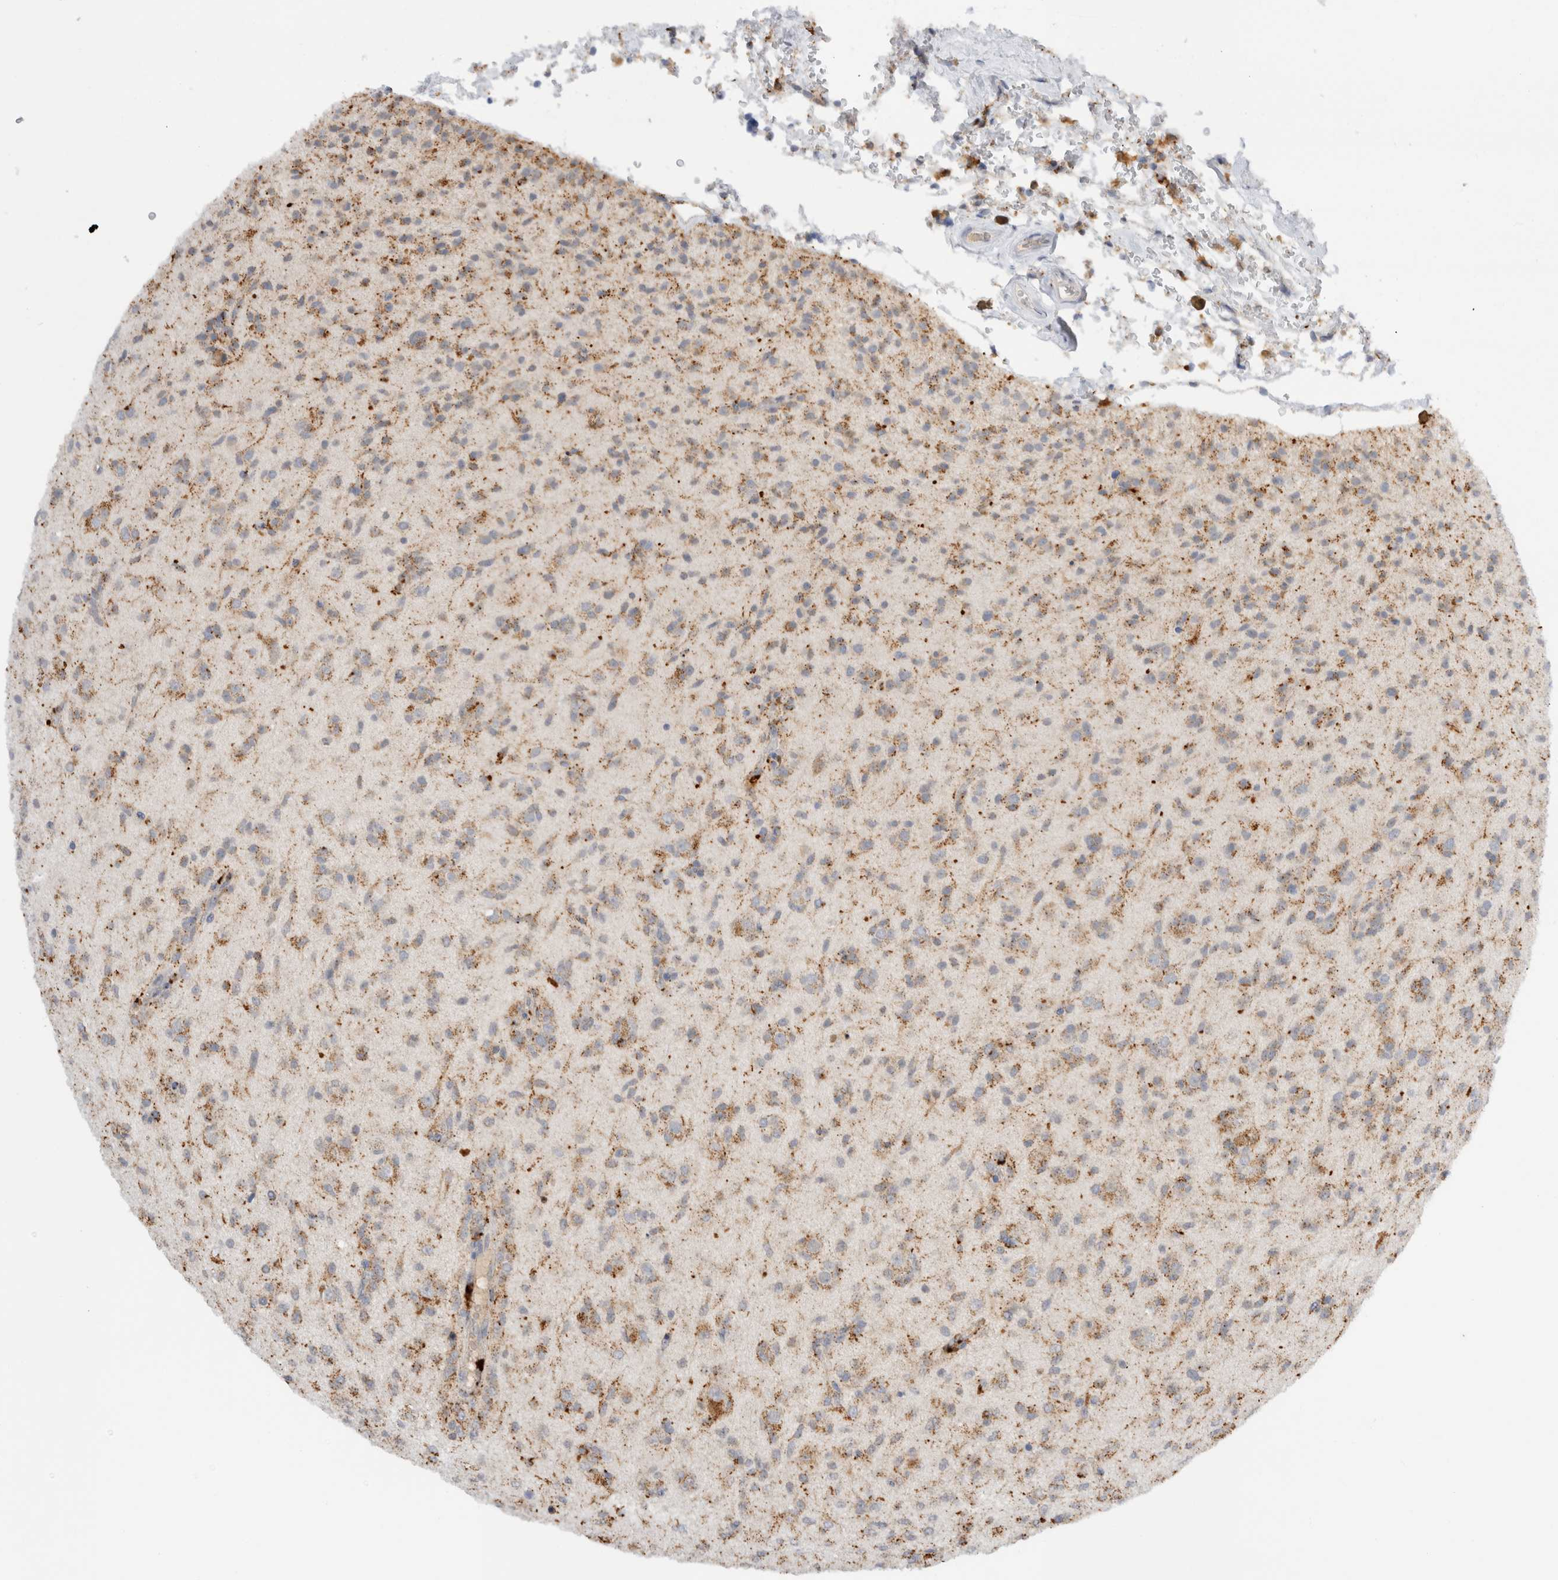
{"staining": {"intensity": "moderate", "quantity": "25%-75%", "location": "cytoplasmic/membranous"}, "tissue": "glioma", "cell_type": "Tumor cells", "image_type": "cancer", "snomed": [{"axis": "morphology", "description": "Glioma, malignant, Low grade"}, {"axis": "topography", "description": "Brain"}], "caption": "Glioma tissue demonstrates moderate cytoplasmic/membranous positivity in about 25%-75% of tumor cells", "gene": "GNS", "patient": {"sex": "male", "age": 65}}